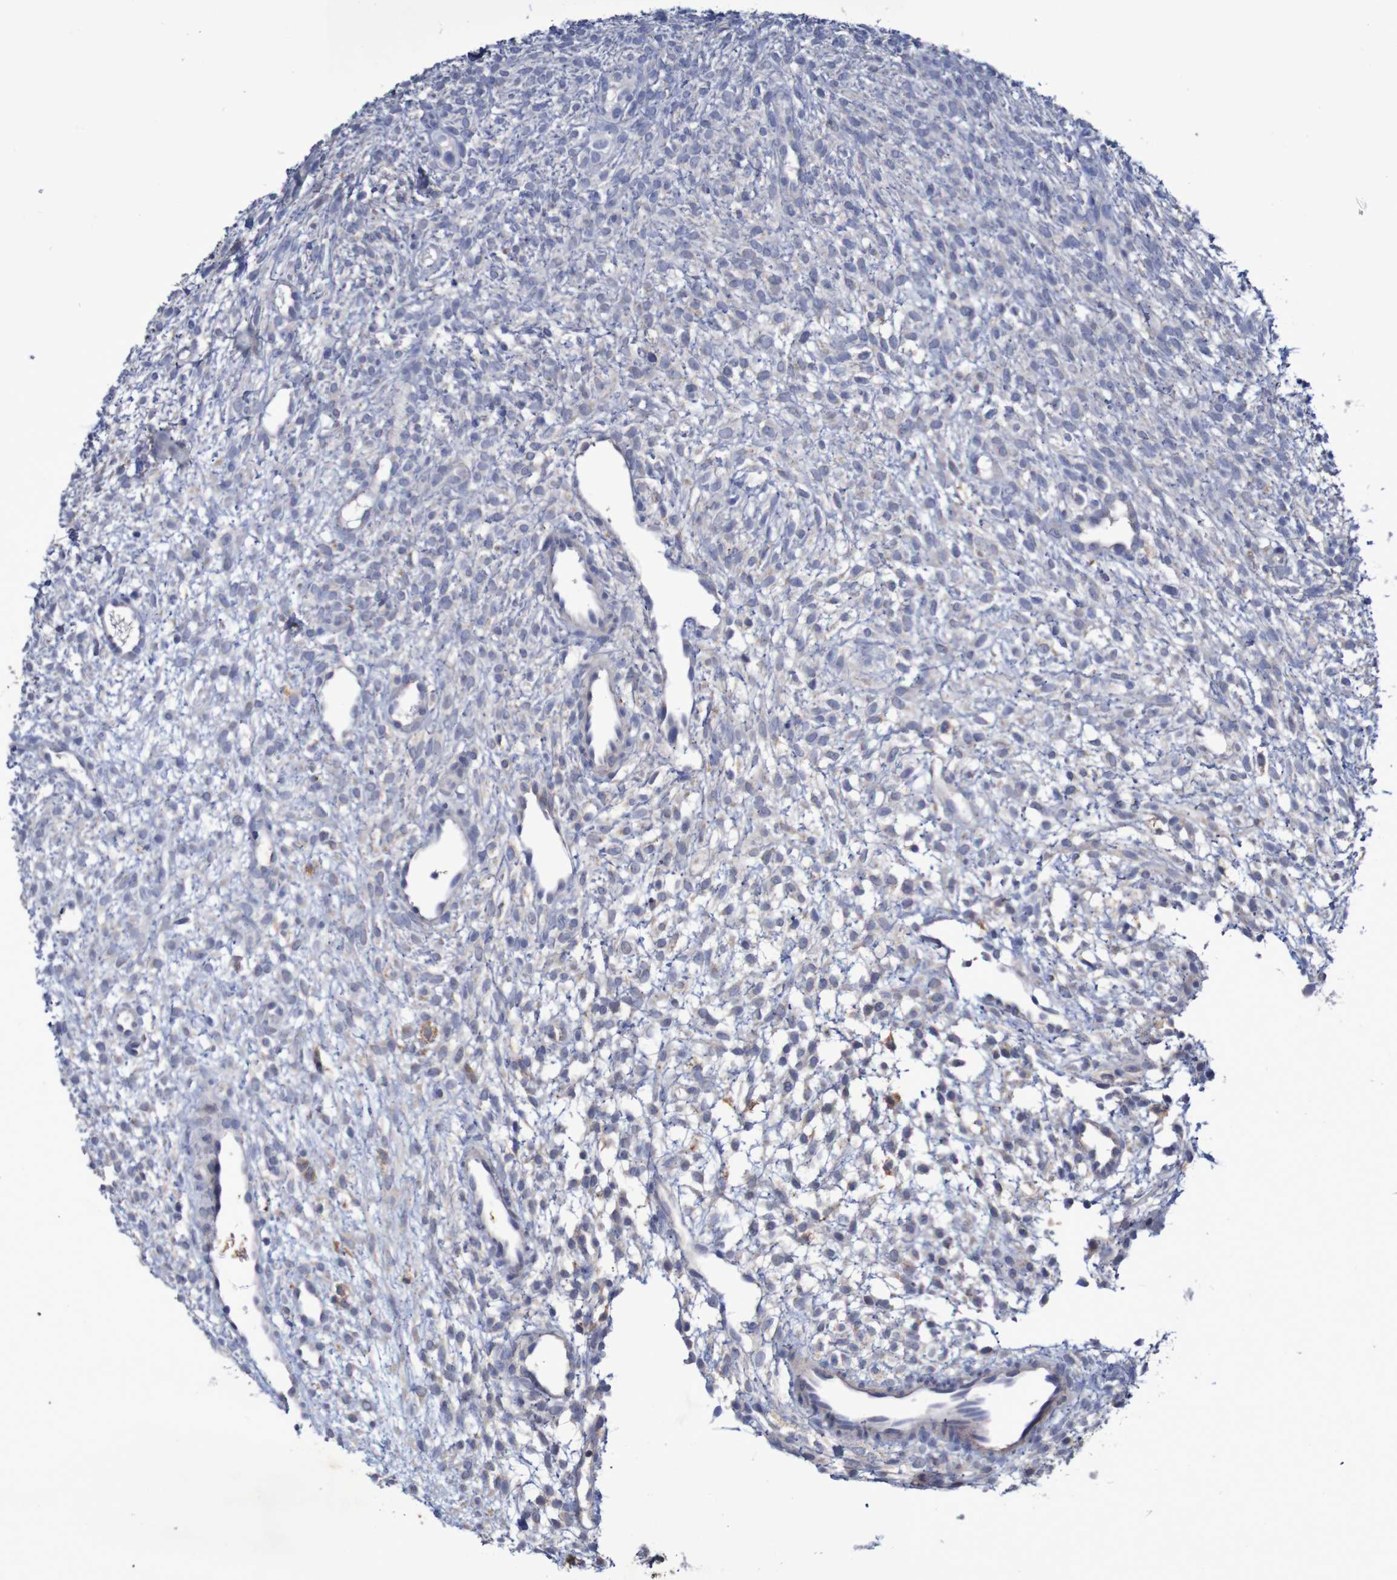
{"staining": {"intensity": "negative", "quantity": "none", "location": "none"}, "tissue": "ovary", "cell_type": "Ovarian stroma cells", "image_type": "normal", "snomed": [{"axis": "morphology", "description": "Normal tissue, NOS"}, {"axis": "morphology", "description": "Cyst, NOS"}, {"axis": "topography", "description": "Ovary"}], "caption": "Immunohistochemical staining of benign ovary reveals no significant staining in ovarian stroma cells. (Stains: DAB (3,3'-diaminobenzidine) immunohistochemistry (IHC) with hematoxylin counter stain, Microscopy: brightfield microscopy at high magnification).", "gene": "FBP1", "patient": {"sex": "female", "age": 18}}